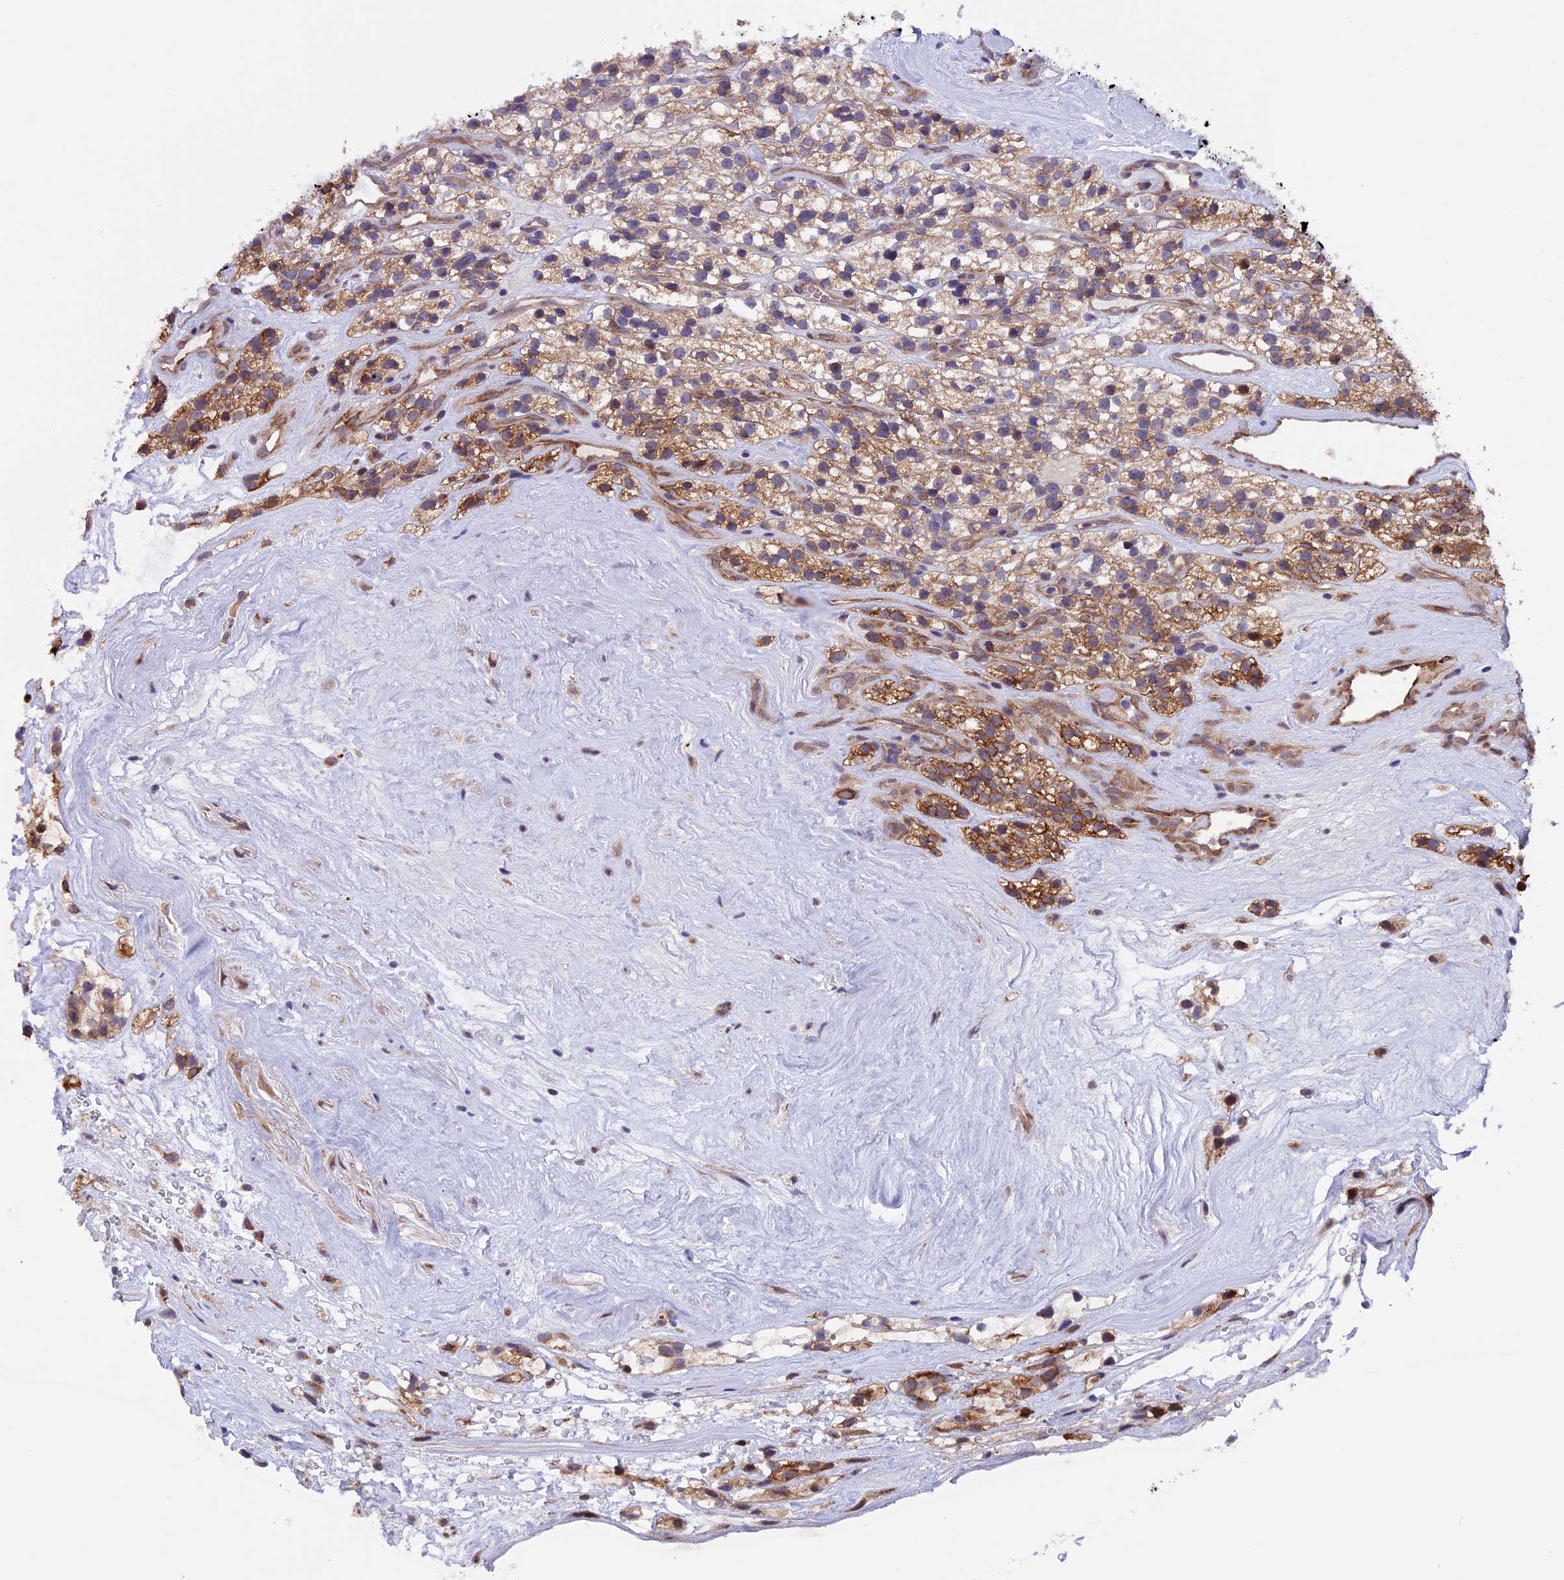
{"staining": {"intensity": "moderate", "quantity": ">75%", "location": "cytoplasmic/membranous"}, "tissue": "renal cancer", "cell_type": "Tumor cells", "image_type": "cancer", "snomed": [{"axis": "morphology", "description": "Adenocarcinoma, NOS"}, {"axis": "topography", "description": "Kidney"}], "caption": "An IHC image of tumor tissue is shown. Protein staining in brown labels moderate cytoplasmic/membranous positivity in renal cancer within tumor cells.", "gene": "TMEM171", "patient": {"sex": "female", "age": 57}}